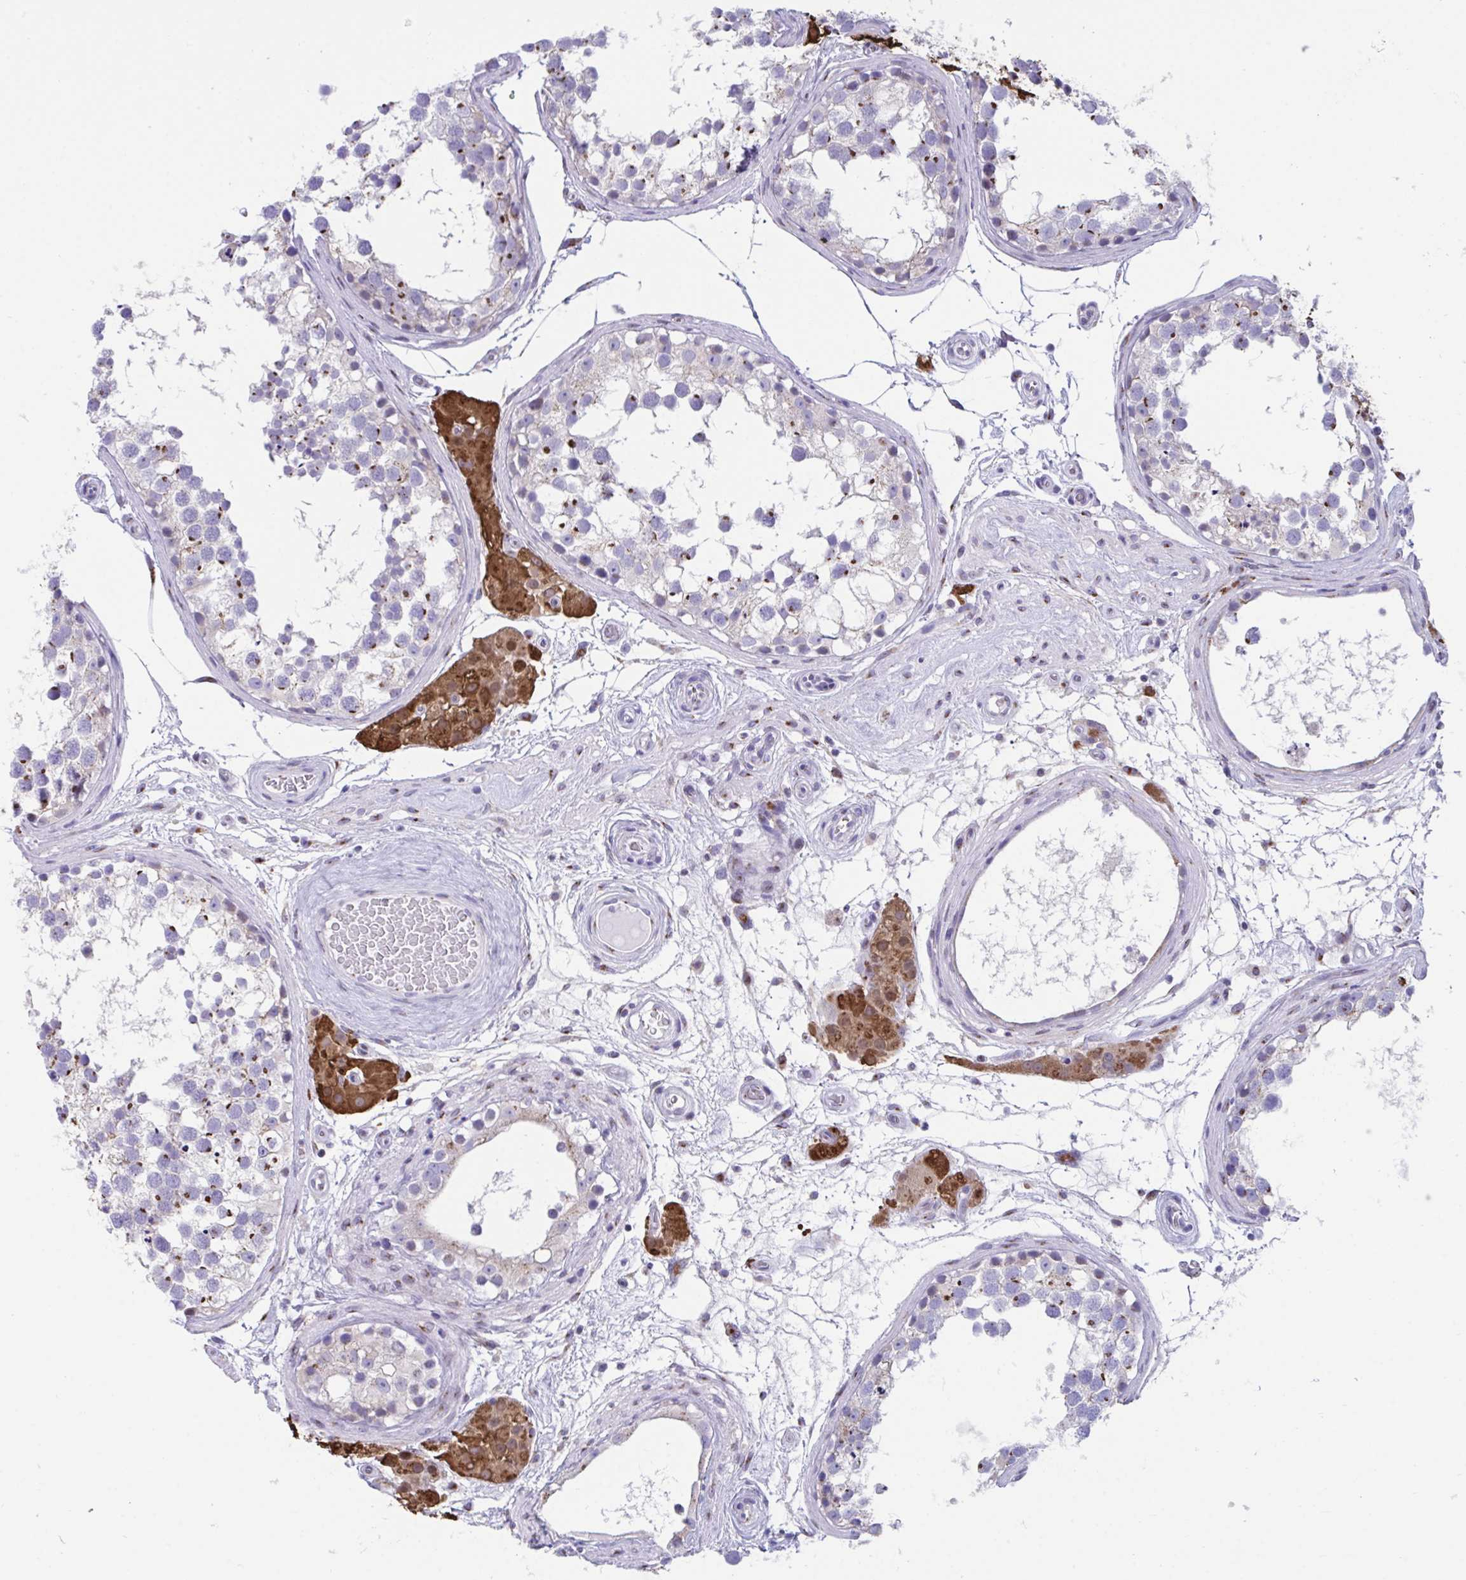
{"staining": {"intensity": "strong", "quantity": "25%-75%", "location": "cytoplasmic/membranous"}, "tissue": "testis", "cell_type": "Cells in seminiferous ducts", "image_type": "normal", "snomed": [{"axis": "morphology", "description": "Normal tissue, NOS"}, {"axis": "morphology", "description": "Seminoma, NOS"}, {"axis": "topography", "description": "Testis"}], "caption": "Protein expression analysis of normal human testis reveals strong cytoplasmic/membranous staining in about 25%-75% of cells in seminiferous ducts. The staining is performed using DAB brown chromogen to label protein expression. The nuclei are counter-stained blue using hematoxylin.", "gene": "SCLY", "patient": {"sex": "male", "age": 65}}